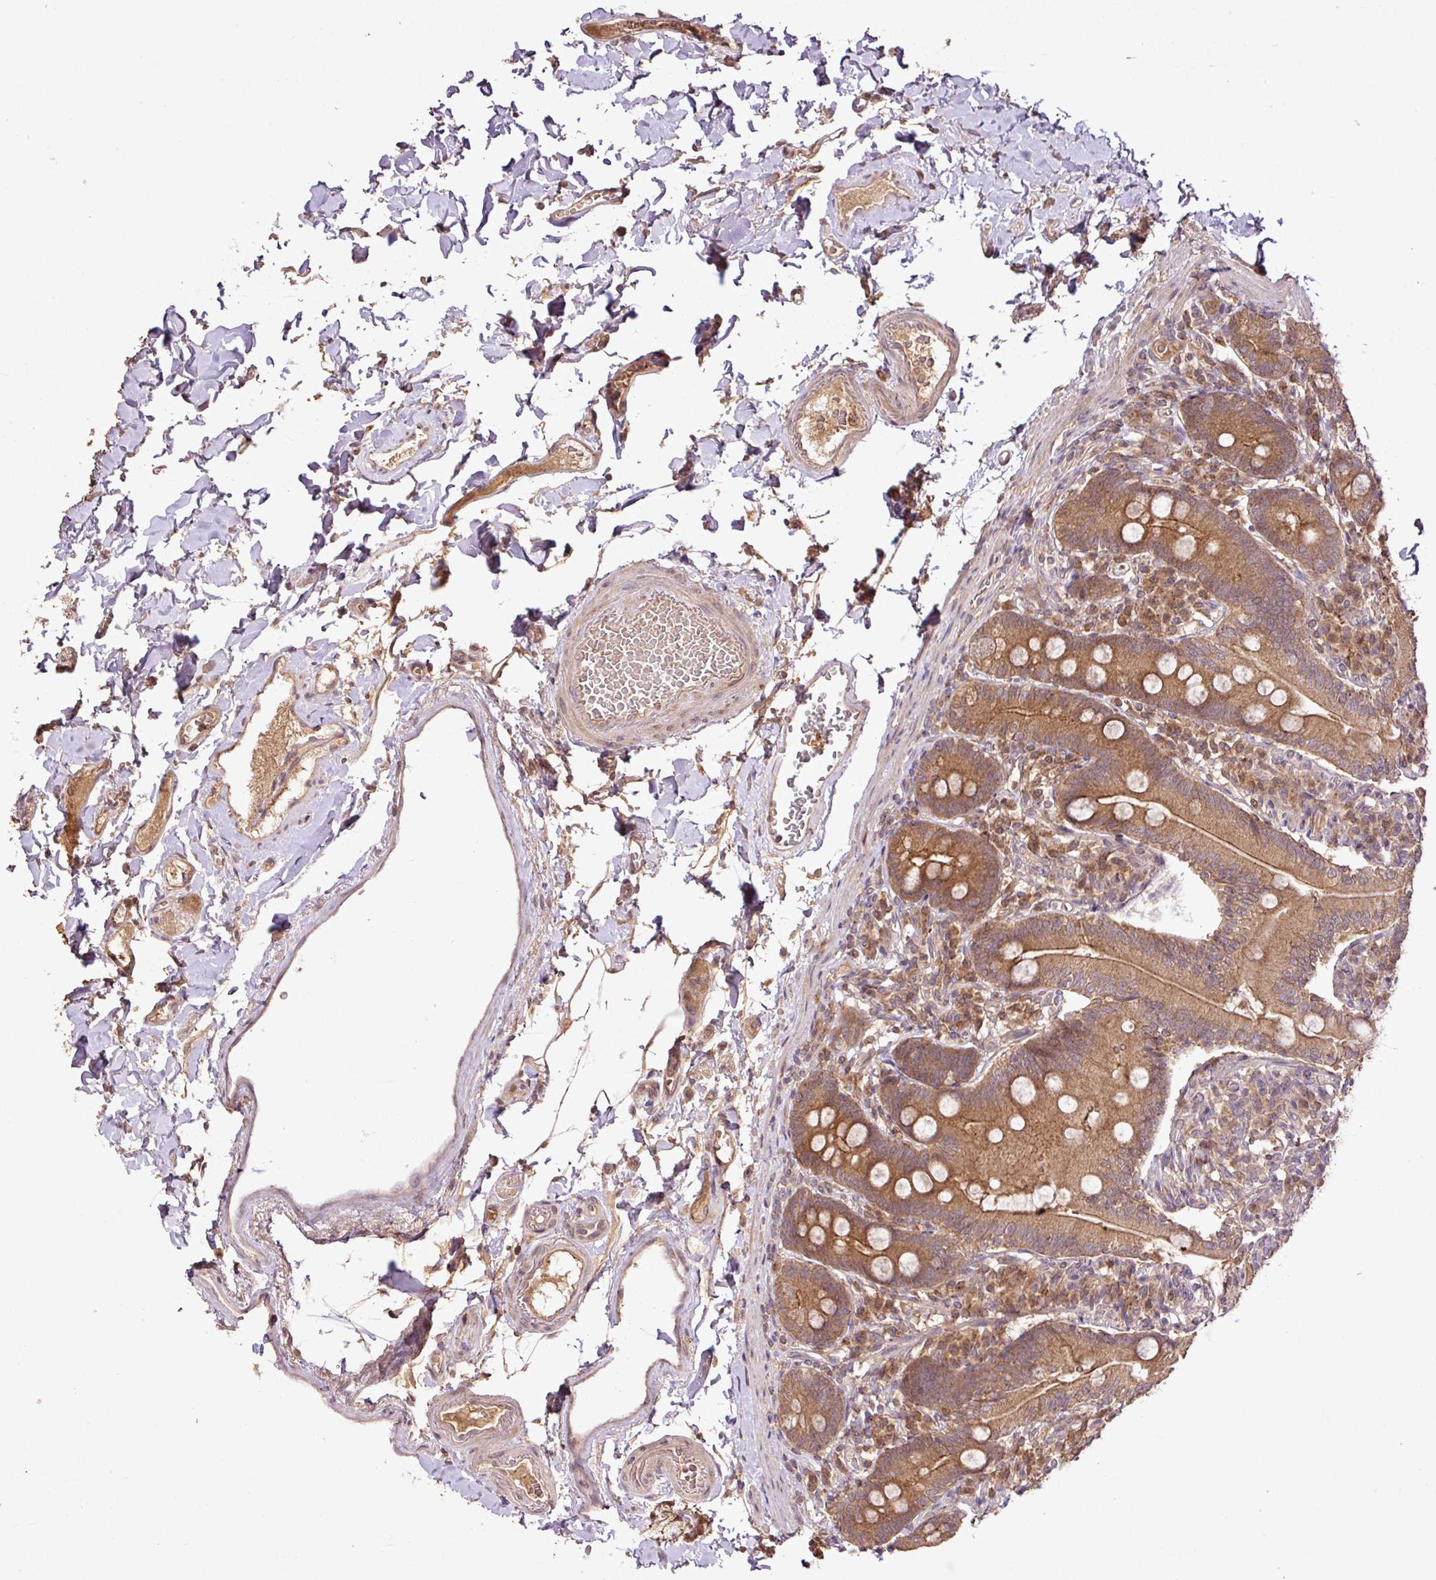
{"staining": {"intensity": "moderate", "quantity": ">75%", "location": "cytoplasmic/membranous"}, "tissue": "duodenum", "cell_type": "Glandular cells", "image_type": "normal", "snomed": [{"axis": "morphology", "description": "Normal tissue, NOS"}, {"axis": "topography", "description": "Duodenum"}], "caption": "Normal duodenum reveals moderate cytoplasmic/membranous positivity in about >75% of glandular cells.", "gene": "FAIM", "patient": {"sex": "female", "age": 67}}